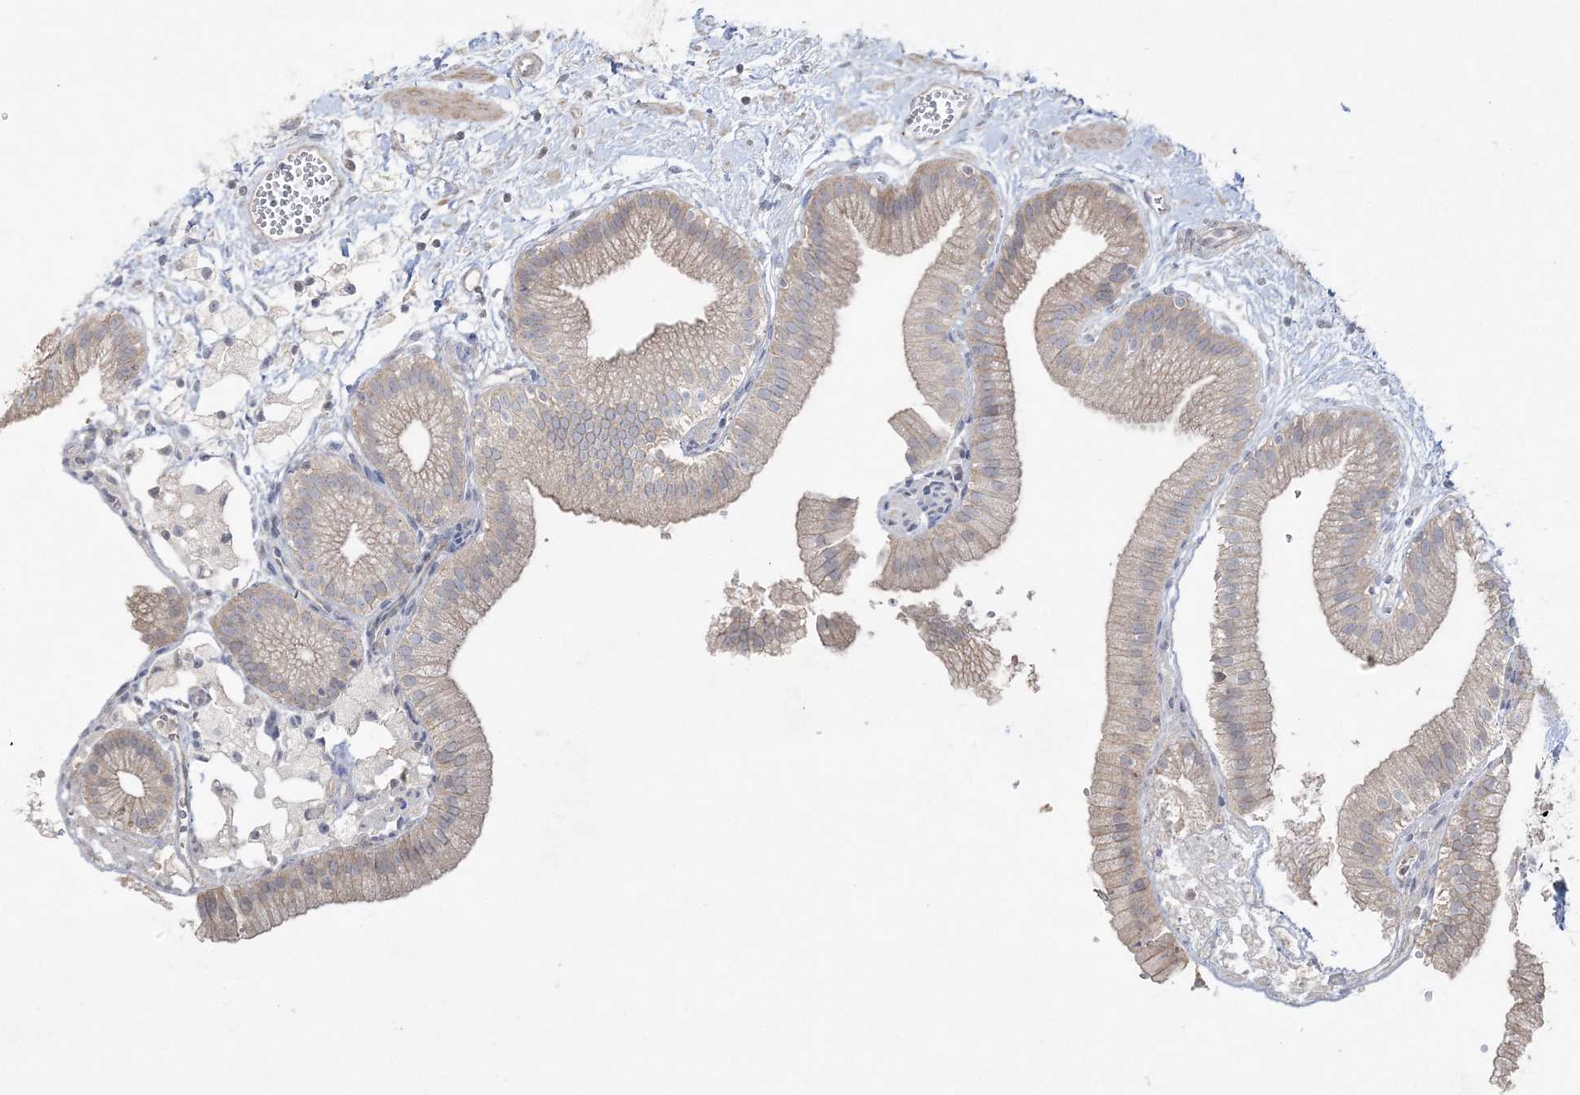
{"staining": {"intensity": "weak", "quantity": "25%-75%", "location": "cytoplasmic/membranous"}, "tissue": "gallbladder", "cell_type": "Glandular cells", "image_type": "normal", "snomed": [{"axis": "morphology", "description": "Normal tissue, NOS"}, {"axis": "topography", "description": "Gallbladder"}], "caption": "DAB (3,3'-diaminobenzidine) immunohistochemical staining of unremarkable human gallbladder displays weak cytoplasmic/membranous protein positivity in approximately 25%-75% of glandular cells.", "gene": "SH3BP4", "patient": {"sex": "male", "age": 55}}